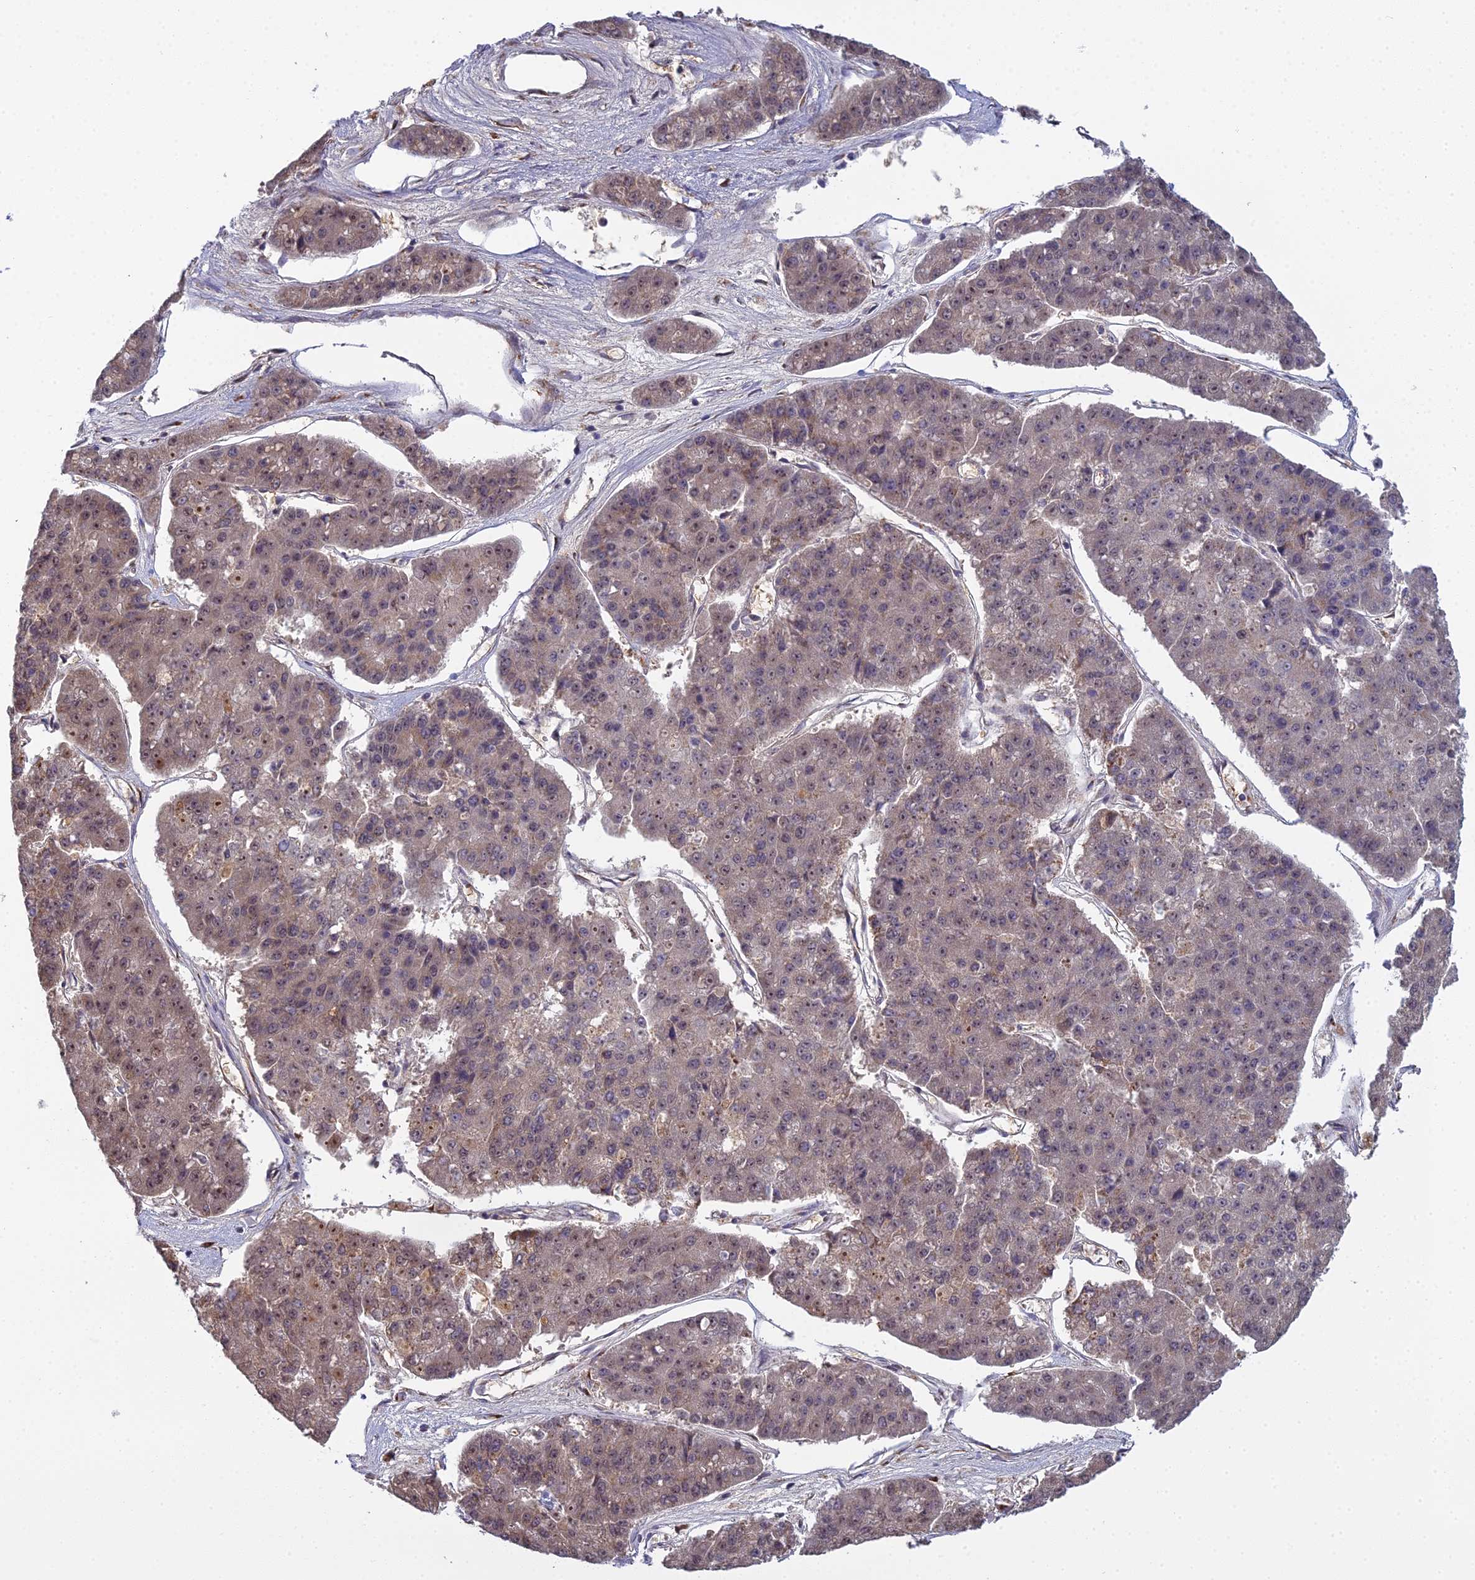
{"staining": {"intensity": "weak", "quantity": "25%-75%", "location": "nuclear"}, "tissue": "pancreatic cancer", "cell_type": "Tumor cells", "image_type": "cancer", "snomed": [{"axis": "morphology", "description": "Adenocarcinoma, NOS"}, {"axis": "topography", "description": "Pancreas"}], "caption": "Human adenocarcinoma (pancreatic) stained for a protein (brown) shows weak nuclear positive positivity in approximately 25%-75% of tumor cells.", "gene": "MEOX1", "patient": {"sex": "male", "age": 50}}